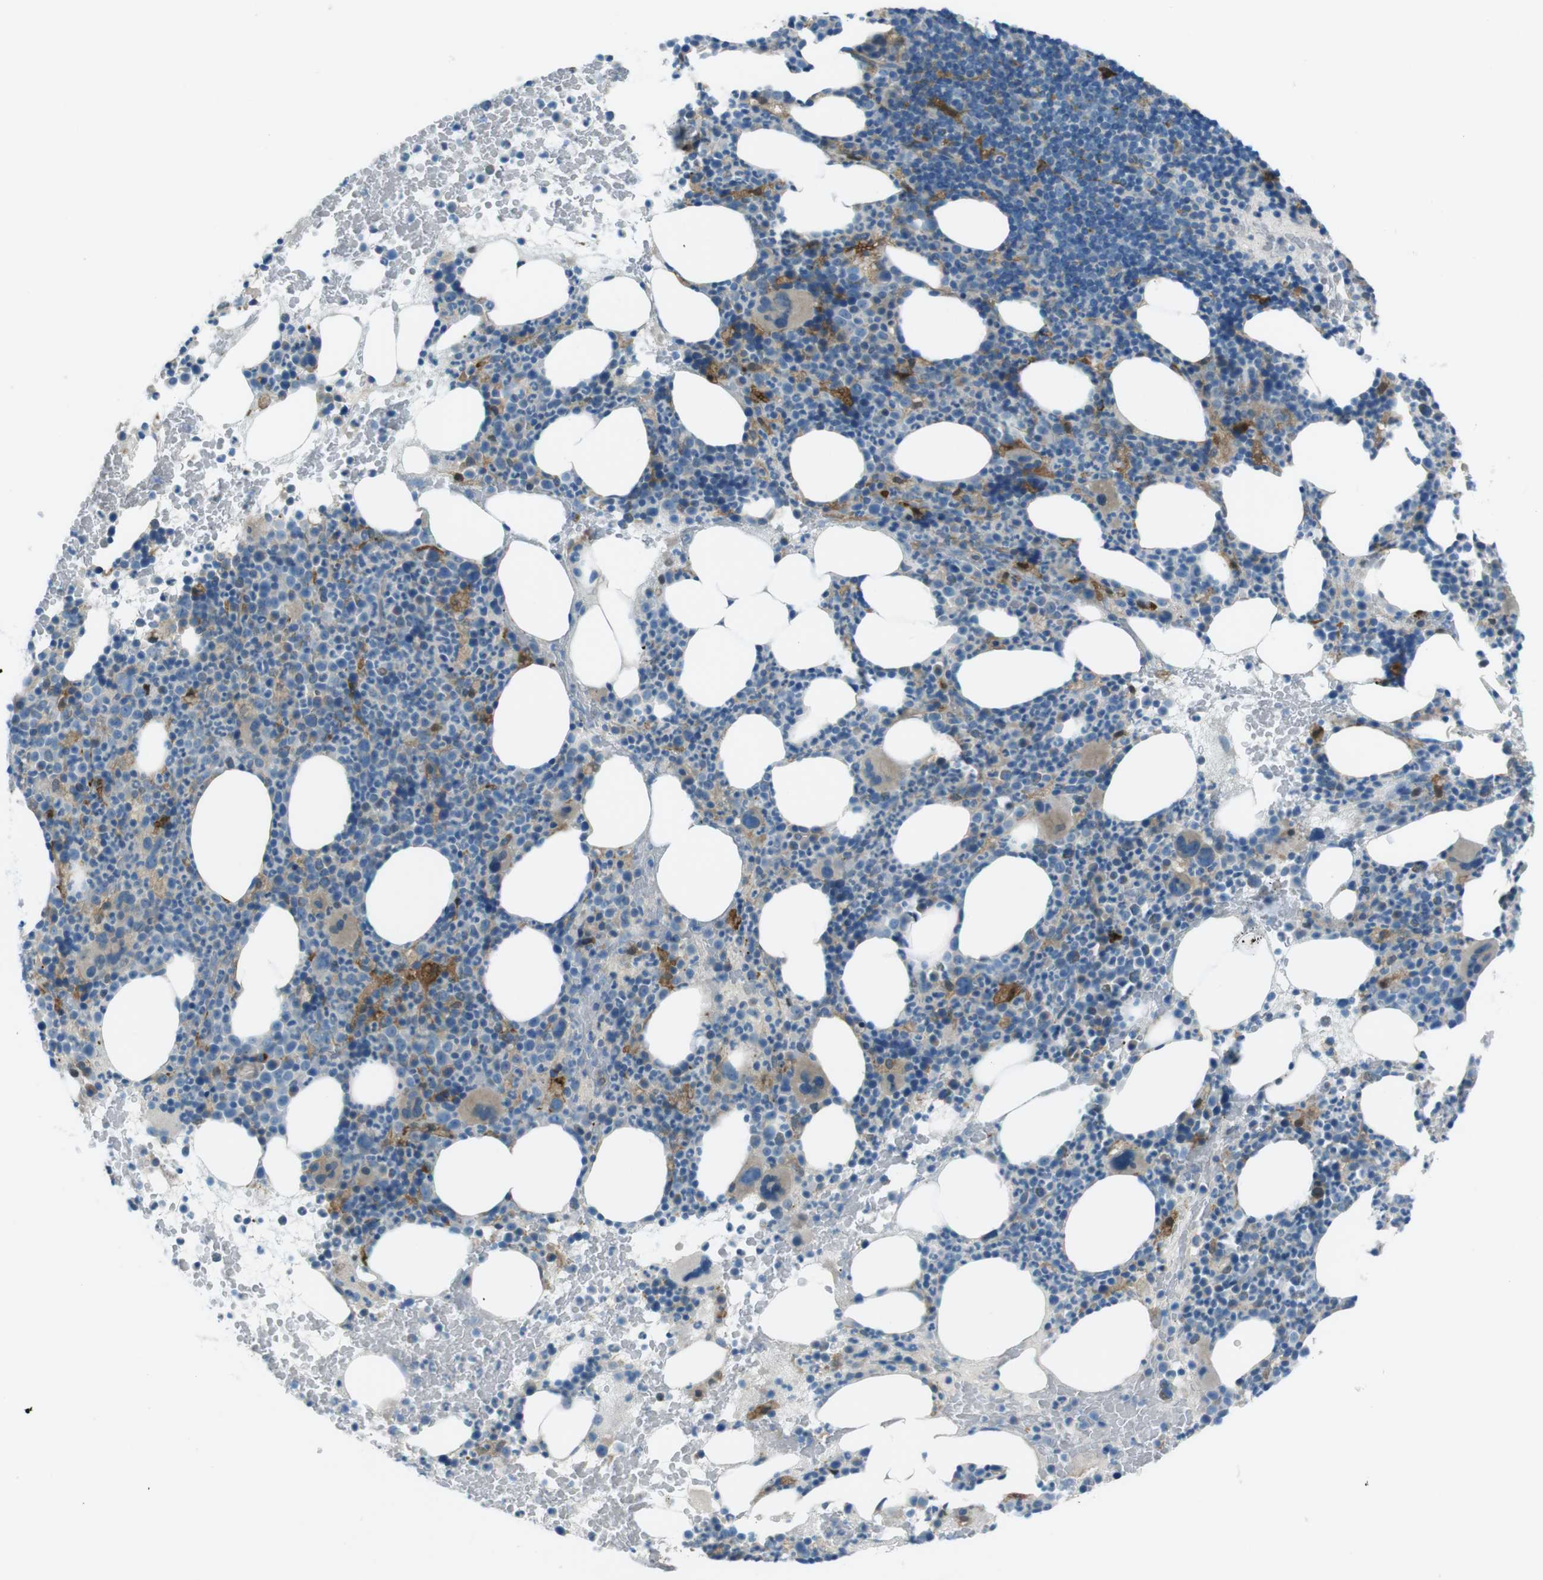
{"staining": {"intensity": "weak", "quantity": "<25%", "location": "cytoplasmic/membranous"}, "tissue": "bone marrow", "cell_type": "Hematopoietic cells", "image_type": "normal", "snomed": [{"axis": "morphology", "description": "Normal tissue, NOS"}, {"axis": "morphology", "description": "Inflammation, NOS"}, {"axis": "topography", "description": "Bone marrow"}], "caption": "Immunohistochemistry of normal bone marrow reveals no staining in hematopoietic cells.", "gene": "TMEM41B", "patient": {"sex": "male", "age": 73}}